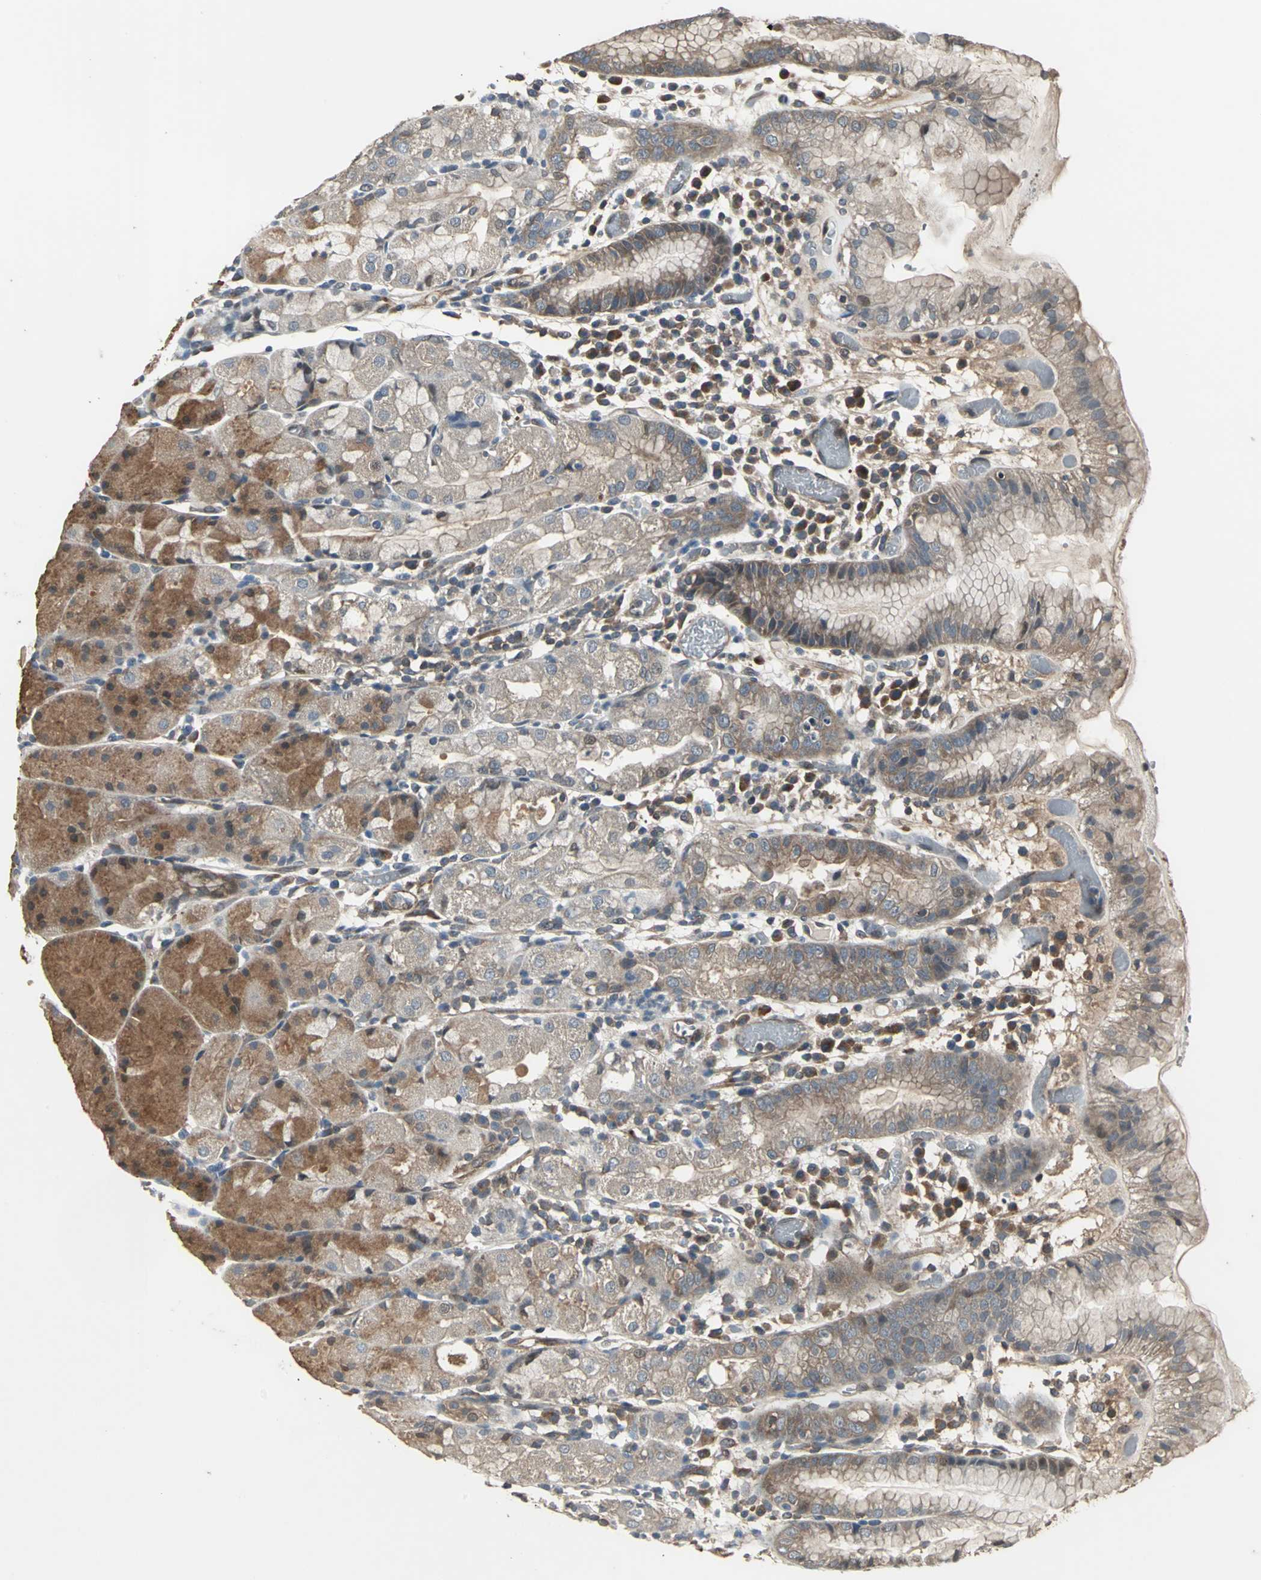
{"staining": {"intensity": "moderate", "quantity": "25%-75%", "location": "cytoplasmic/membranous"}, "tissue": "stomach", "cell_type": "Glandular cells", "image_type": "normal", "snomed": [{"axis": "morphology", "description": "Normal tissue, NOS"}, {"axis": "topography", "description": "Stomach"}, {"axis": "topography", "description": "Stomach, lower"}], "caption": "Human stomach stained with a brown dye demonstrates moderate cytoplasmic/membranous positive positivity in about 25%-75% of glandular cells.", "gene": "PFDN1", "patient": {"sex": "female", "age": 75}}